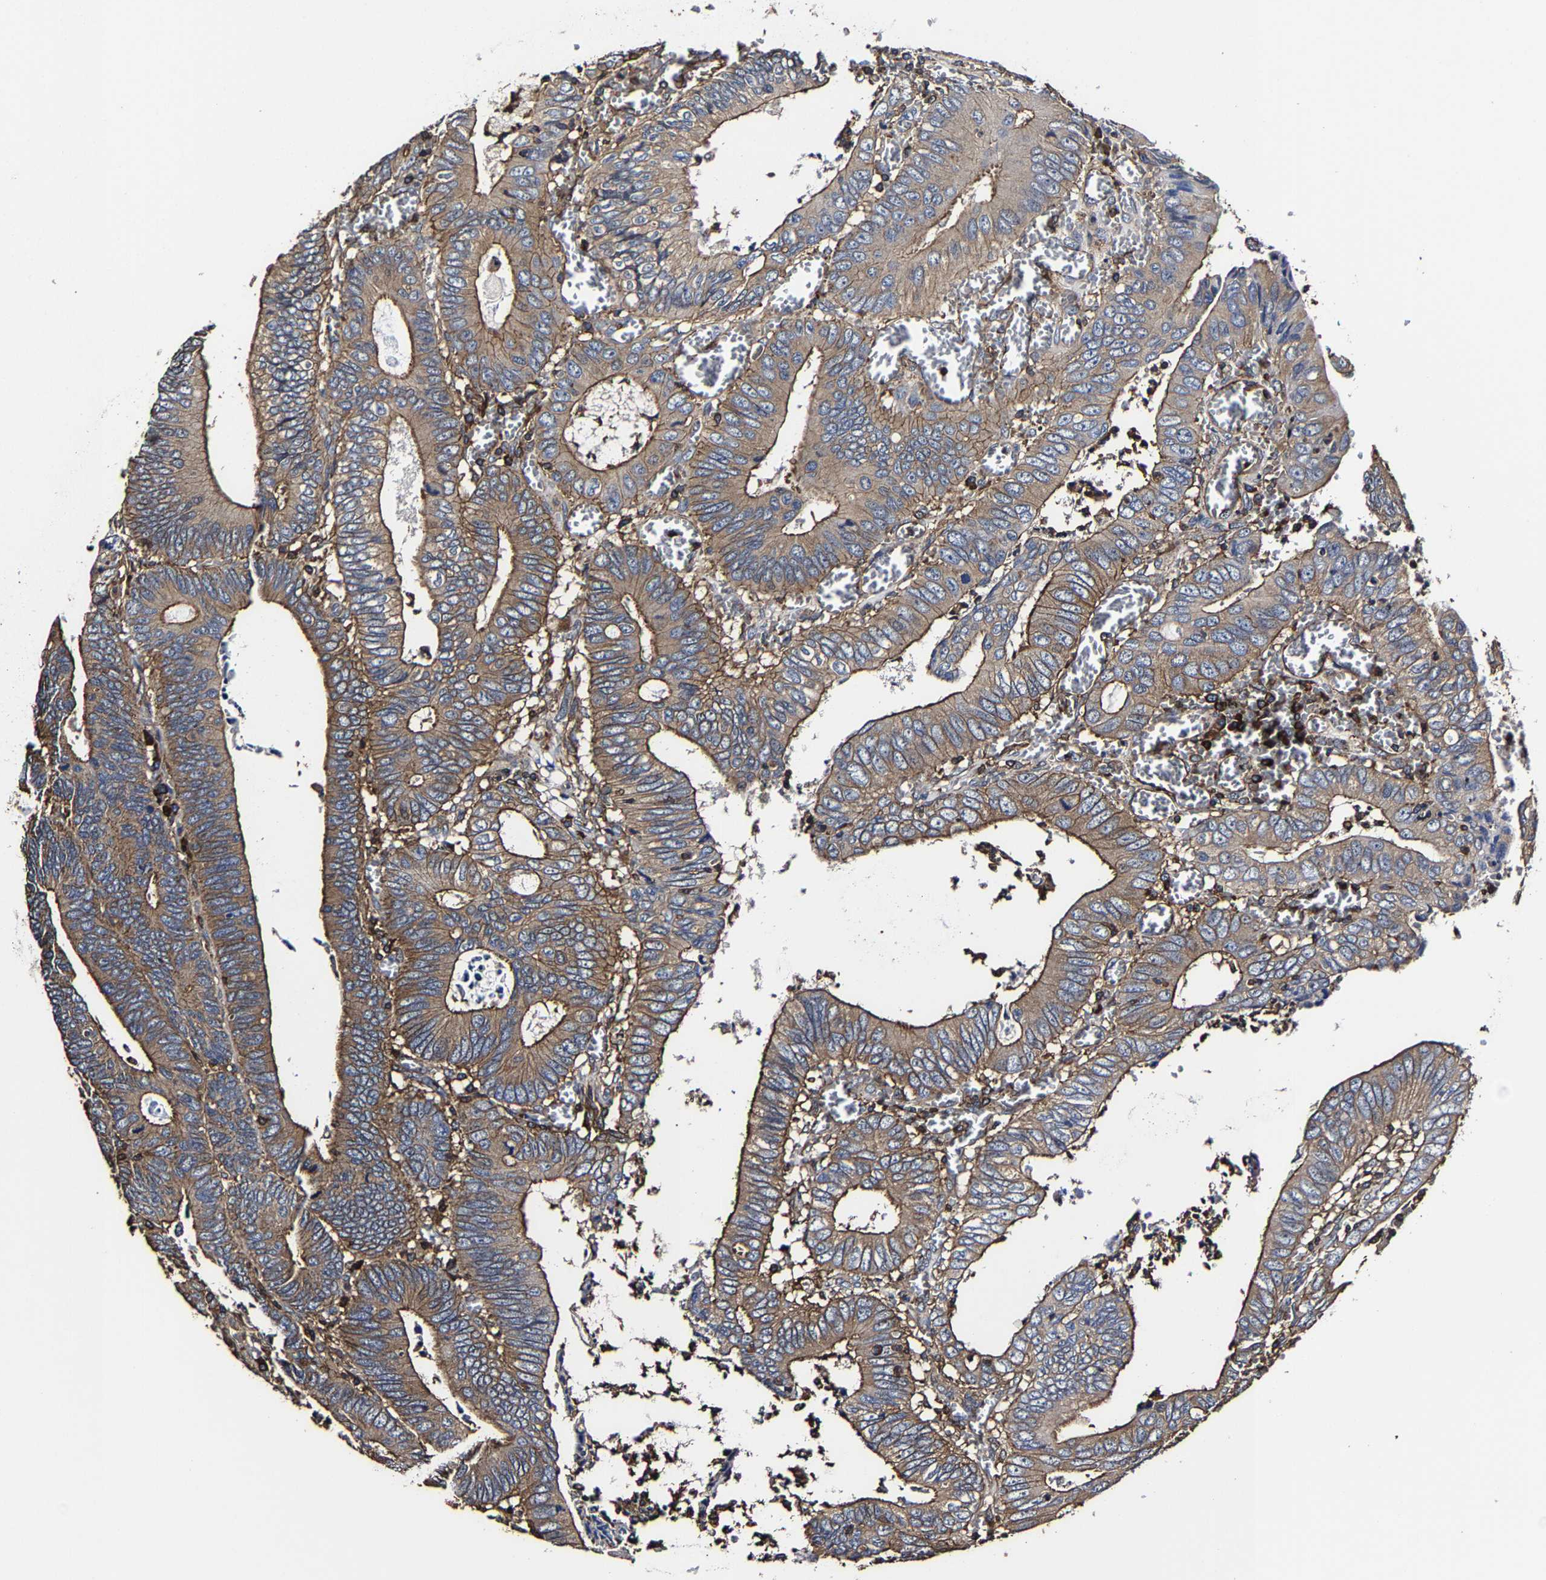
{"staining": {"intensity": "moderate", "quantity": ">75%", "location": "cytoplasmic/membranous"}, "tissue": "colorectal cancer", "cell_type": "Tumor cells", "image_type": "cancer", "snomed": [{"axis": "morphology", "description": "Inflammation, NOS"}, {"axis": "morphology", "description": "Adenocarcinoma, NOS"}, {"axis": "topography", "description": "Colon"}], "caption": "Immunohistochemical staining of colorectal cancer (adenocarcinoma) reveals moderate cytoplasmic/membranous protein expression in approximately >75% of tumor cells.", "gene": "SSH3", "patient": {"sex": "male", "age": 72}}